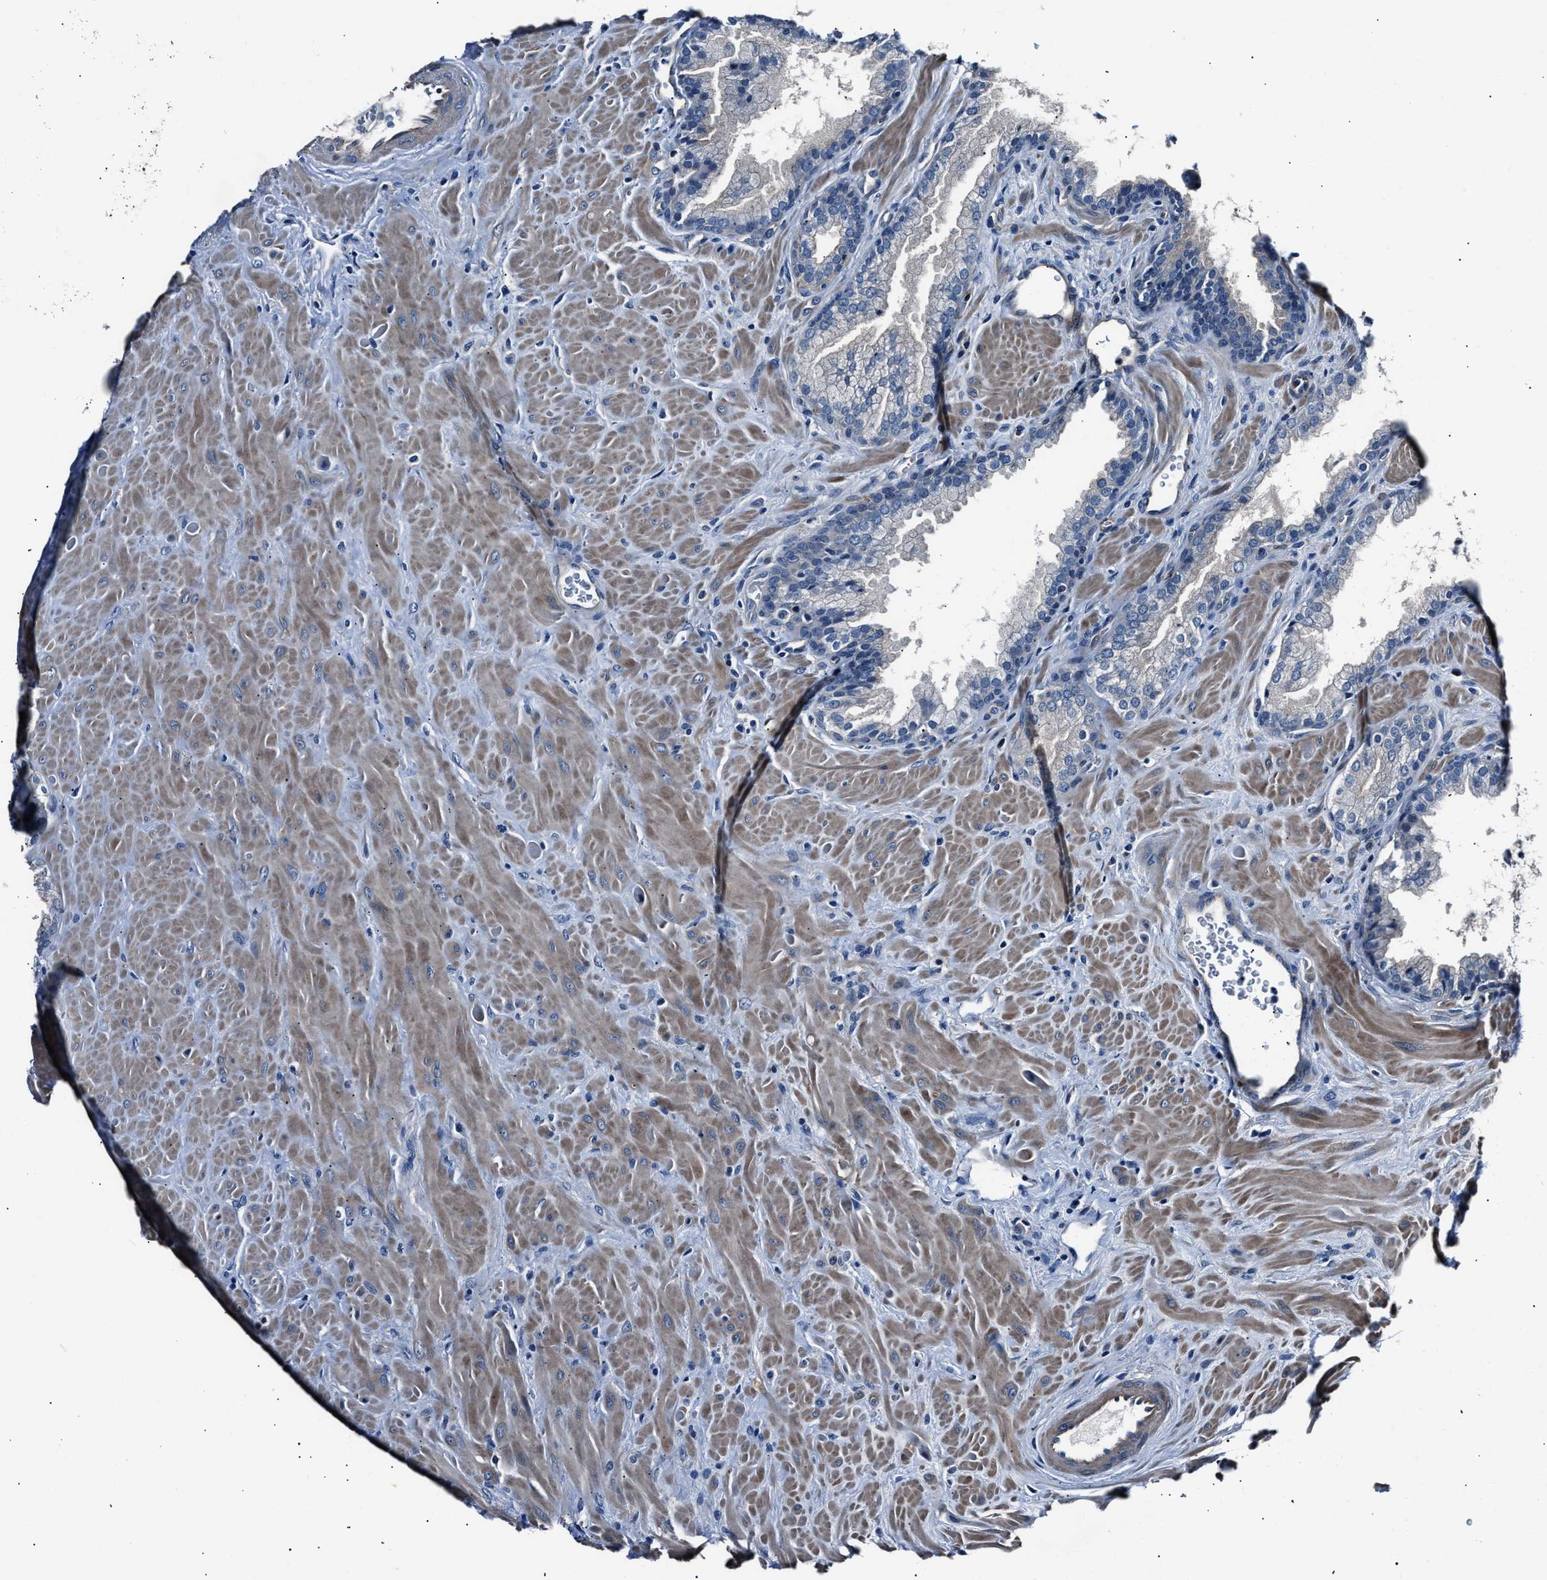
{"staining": {"intensity": "negative", "quantity": "none", "location": "none"}, "tissue": "prostate cancer", "cell_type": "Tumor cells", "image_type": "cancer", "snomed": [{"axis": "morphology", "description": "Adenocarcinoma, Low grade"}, {"axis": "topography", "description": "Prostate"}], "caption": "Protein analysis of low-grade adenocarcinoma (prostate) exhibits no significant staining in tumor cells.", "gene": "MPDZ", "patient": {"sex": "male", "age": 71}}